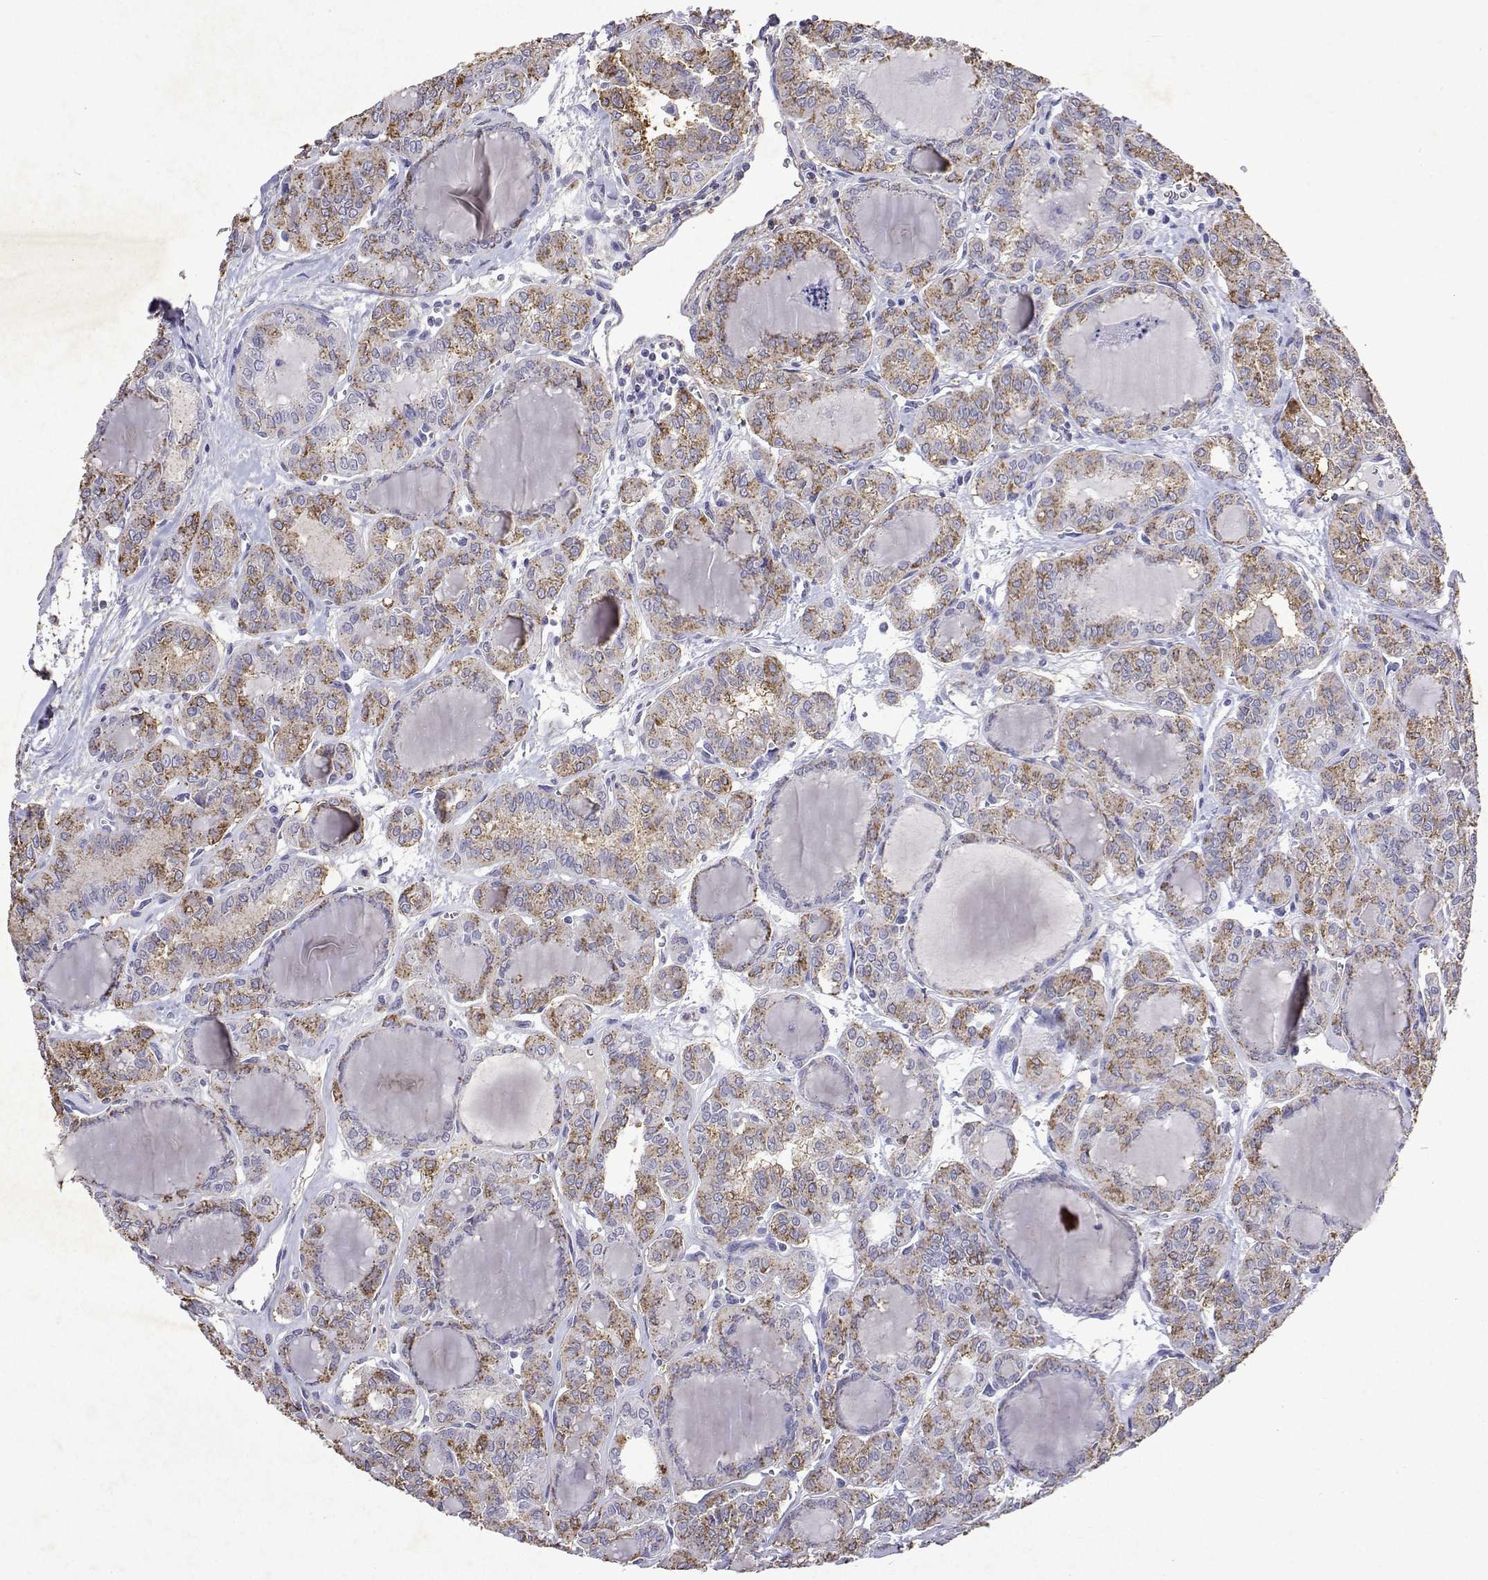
{"staining": {"intensity": "moderate", "quantity": ">75%", "location": "cytoplasmic/membranous"}, "tissue": "thyroid cancer", "cell_type": "Tumor cells", "image_type": "cancer", "snomed": [{"axis": "morphology", "description": "Papillary adenocarcinoma, NOS"}, {"axis": "topography", "description": "Thyroid gland"}], "caption": "This micrograph demonstrates immunohistochemistry staining of human thyroid cancer (papillary adenocarcinoma), with medium moderate cytoplasmic/membranous expression in about >75% of tumor cells.", "gene": "DUSP28", "patient": {"sex": "female", "age": 41}}